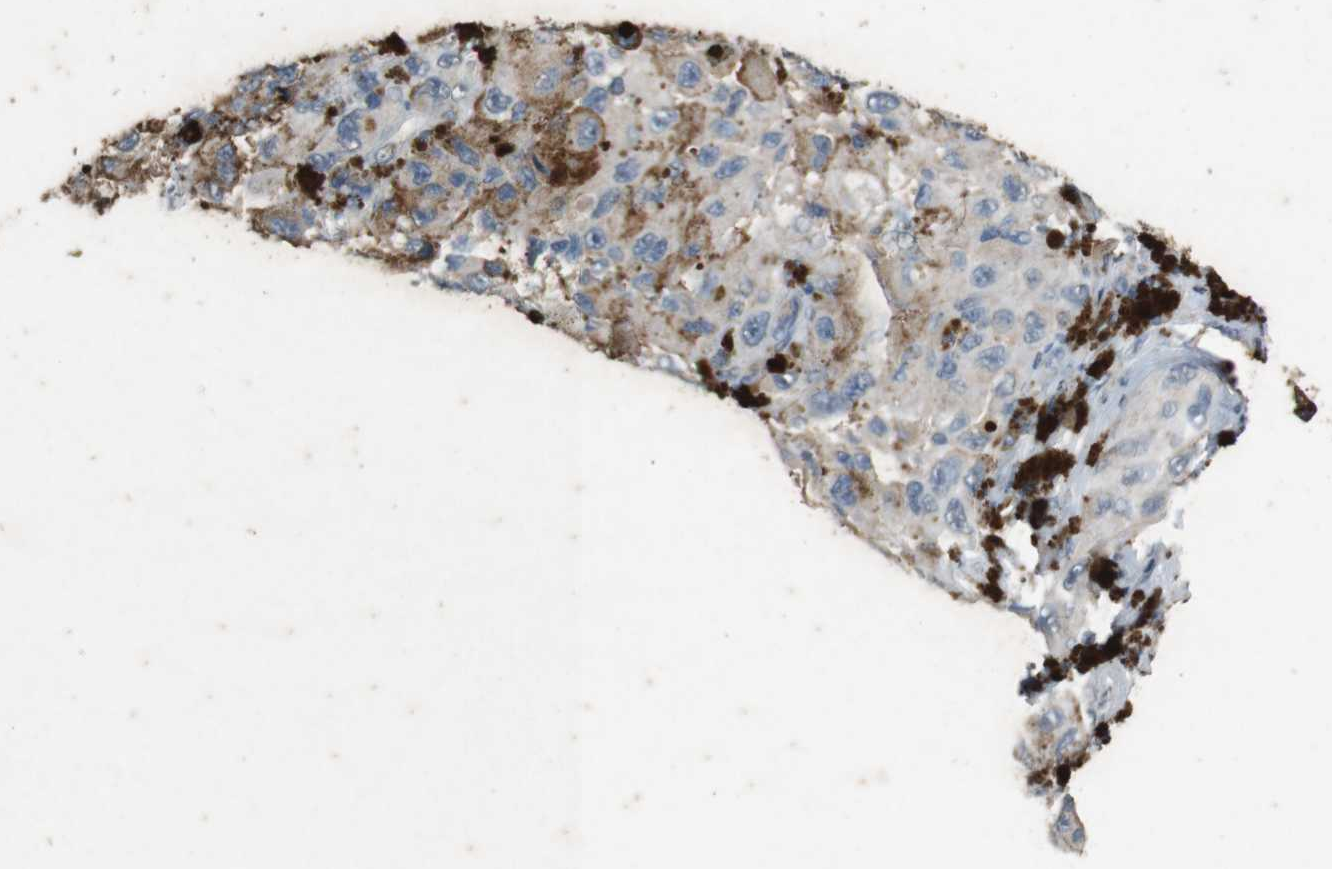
{"staining": {"intensity": "negative", "quantity": "none", "location": "none"}, "tissue": "melanoma", "cell_type": "Tumor cells", "image_type": "cancer", "snomed": [{"axis": "morphology", "description": "Malignant melanoma, NOS"}, {"axis": "topography", "description": "Skin"}], "caption": "Immunohistochemistry image of malignant melanoma stained for a protein (brown), which displays no positivity in tumor cells.", "gene": "STBD1", "patient": {"sex": "female", "age": 73}}